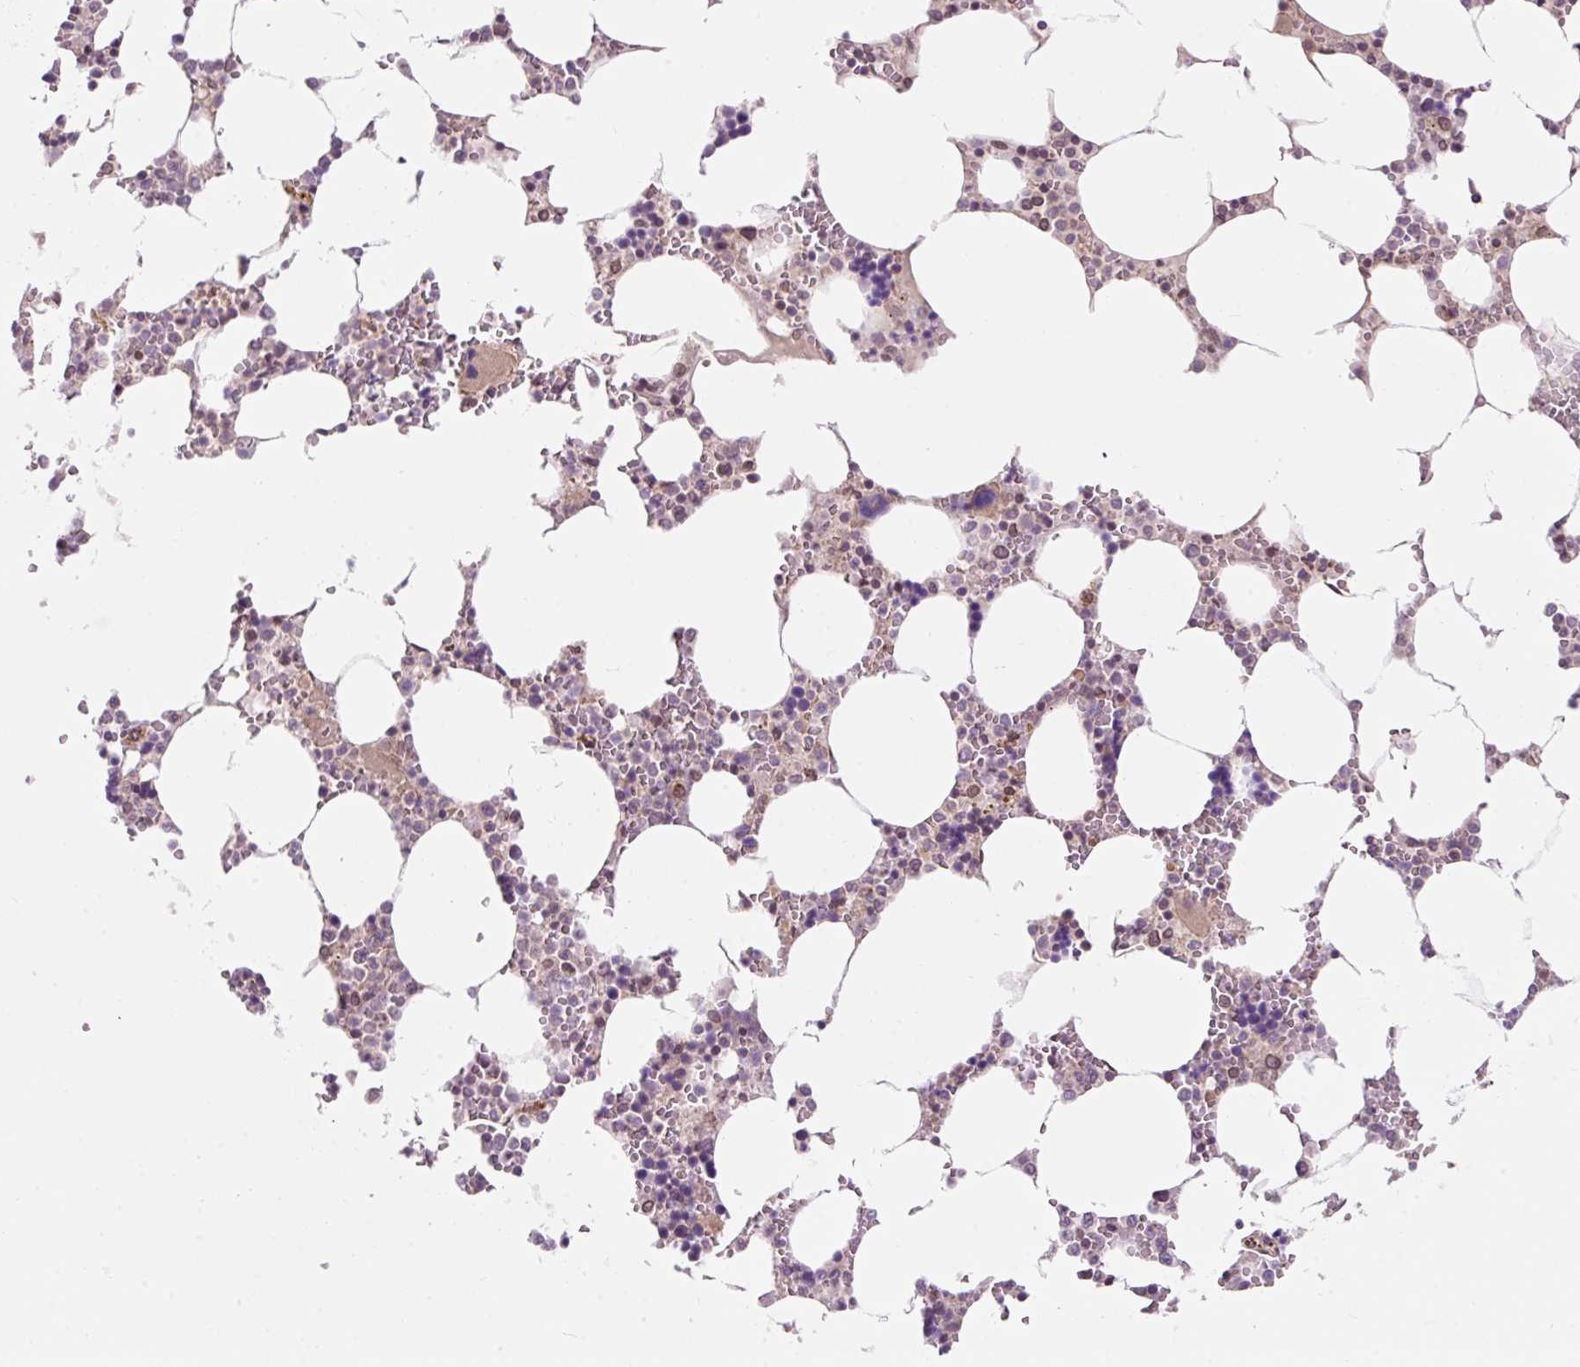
{"staining": {"intensity": "moderate", "quantity": "<25%", "location": "cytoplasmic/membranous,nuclear"}, "tissue": "bone marrow", "cell_type": "Hematopoietic cells", "image_type": "normal", "snomed": [{"axis": "morphology", "description": "Normal tissue, NOS"}, {"axis": "topography", "description": "Bone marrow"}], "caption": "A histopathology image of human bone marrow stained for a protein exhibits moderate cytoplasmic/membranous,nuclear brown staining in hematopoietic cells.", "gene": "ZNF610", "patient": {"sex": "male", "age": 64}}